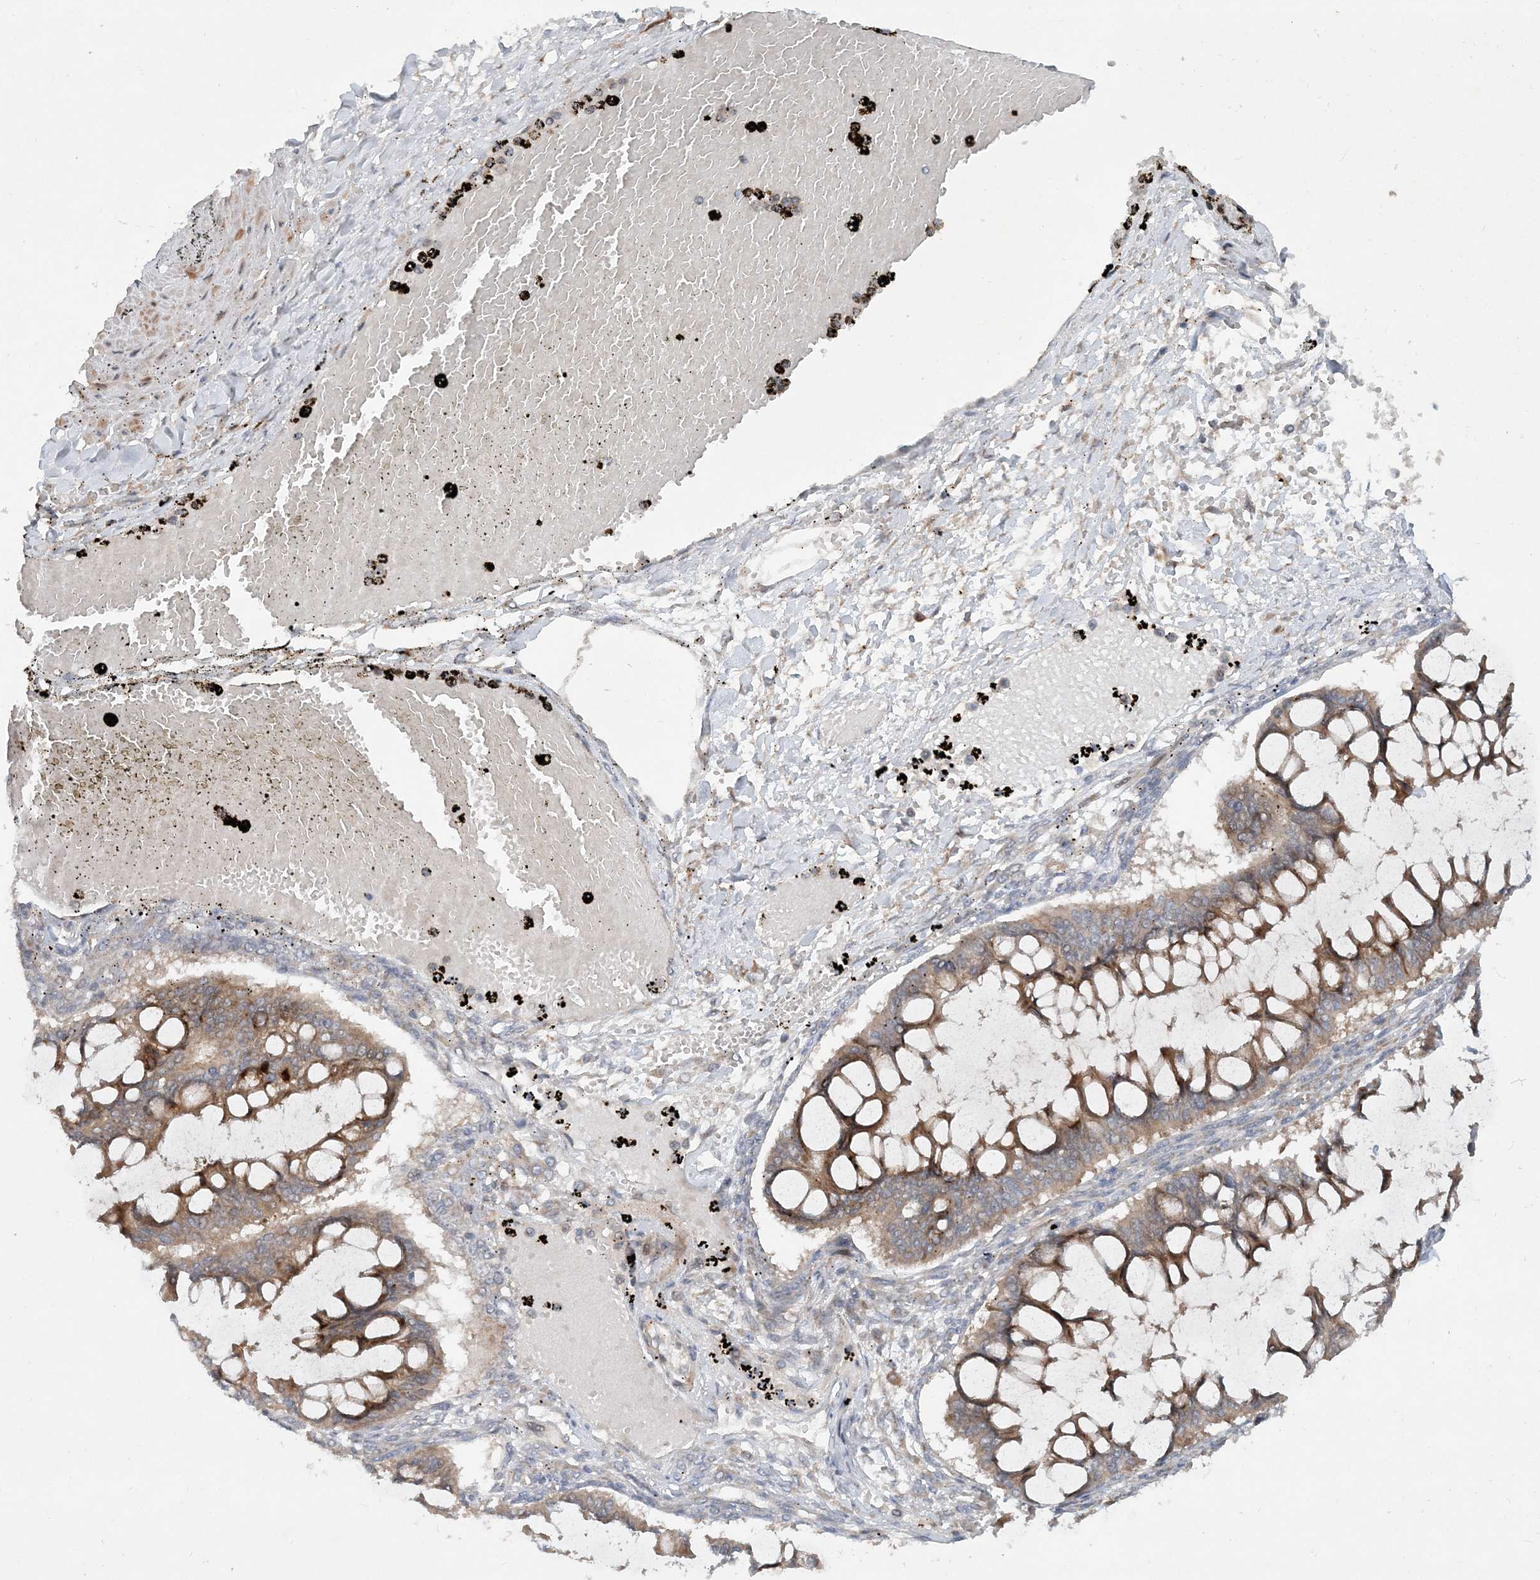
{"staining": {"intensity": "moderate", "quantity": ">75%", "location": "cytoplasmic/membranous"}, "tissue": "ovarian cancer", "cell_type": "Tumor cells", "image_type": "cancer", "snomed": [{"axis": "morphology", "description": "Cystadenocarcinoma, mucinous, NOS"}, {"axis": "topography", "description": "Ovary"}], "caption": "IHC of ovarian cancer displays medium levels of moderate cytoplasmic/membranous positivity in approximately >75% of tumor cells. Using DAB (brown) and hematoxylin (blue) stains, captured at high magnification using brightfield microscopy.", "gene": "UBR3", "patient": {"sex": "female", "age": 73}}